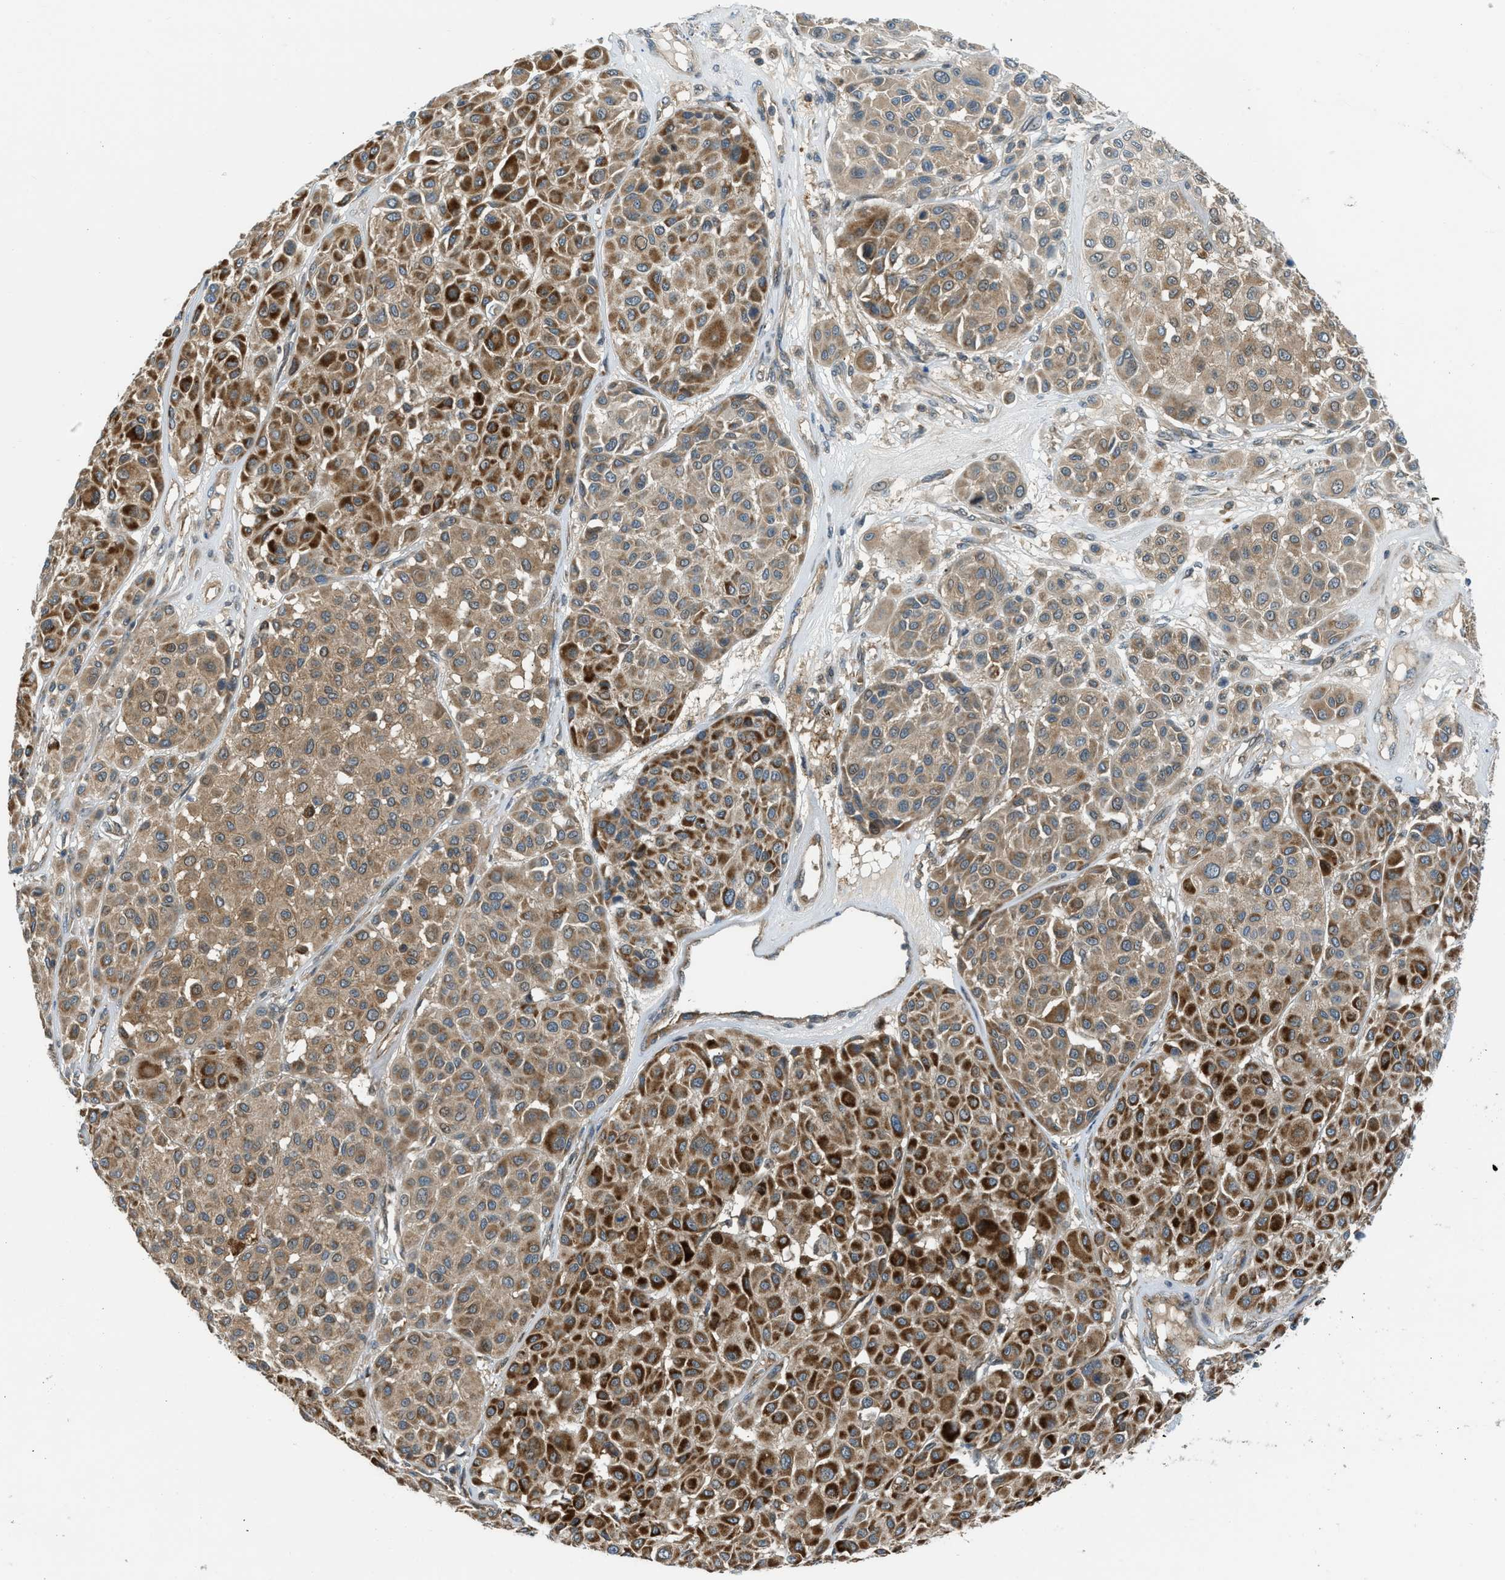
{"staining": {"intensity": "moderate", "quantity": ">75%", "location": "cytoplasmic/membranous"}, "tissue": "melanoma", "cell_type": "Tumor cells", "image_type": "cancer", "snomed": [{"axis": "morphology", "description": "Malignant melanoma, Metastatic site"}, {"axis": "topography", "description": "Soft tissue"}], "caption": "This image displays immunohistochemistry staining of human malignant melanoma (metastatic site), with medium moderate cytoplasmic/membranous expression in about >75% of tumor cells.", "gene": "SESN2", "patient": {"sex": "male", "age": 41}}